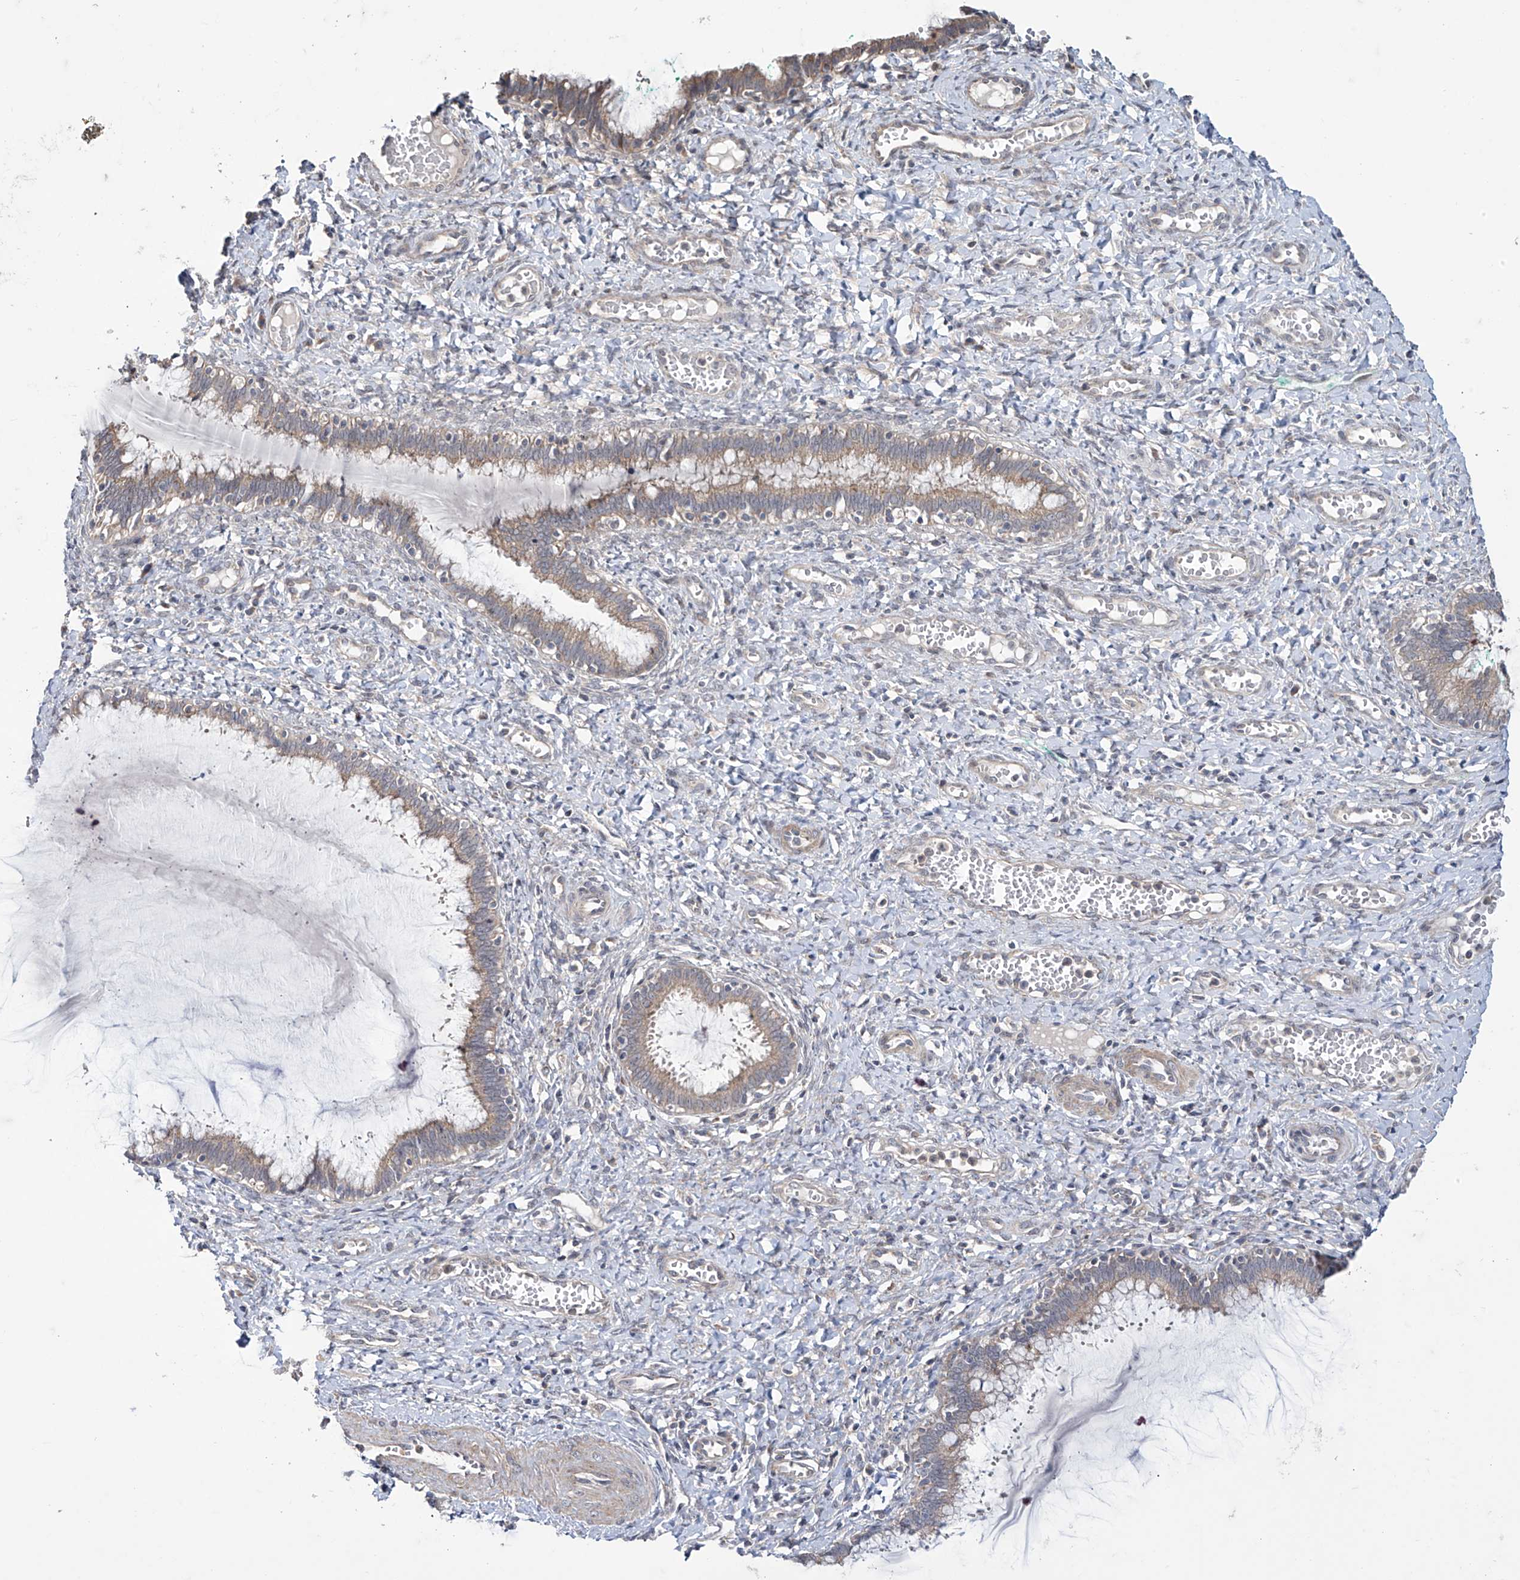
{"staining": {"intensity": "weak", "quantity": "25%-75%", "location": "cytoplasmic/membranous"}, "tissue": "cervix", "cell_type": "Glandular cells", "image_type": "normal", "snomed": [{"axis": "morphology", "description": "Normal tissue, NOS"}, {"axis": "morphology", "description": "Adenocarcinoma, NOS"}, {"axis": "topography", "description": "Cervix"}], "caption": "IHC (DAB) staining of normal human cervix exhibits weak cytoplasmic/membranous protein positivity in about 25%-75% of glandular cells.", "gene": "TRIM60", "patient": {"sex": "female", "age": 29}}